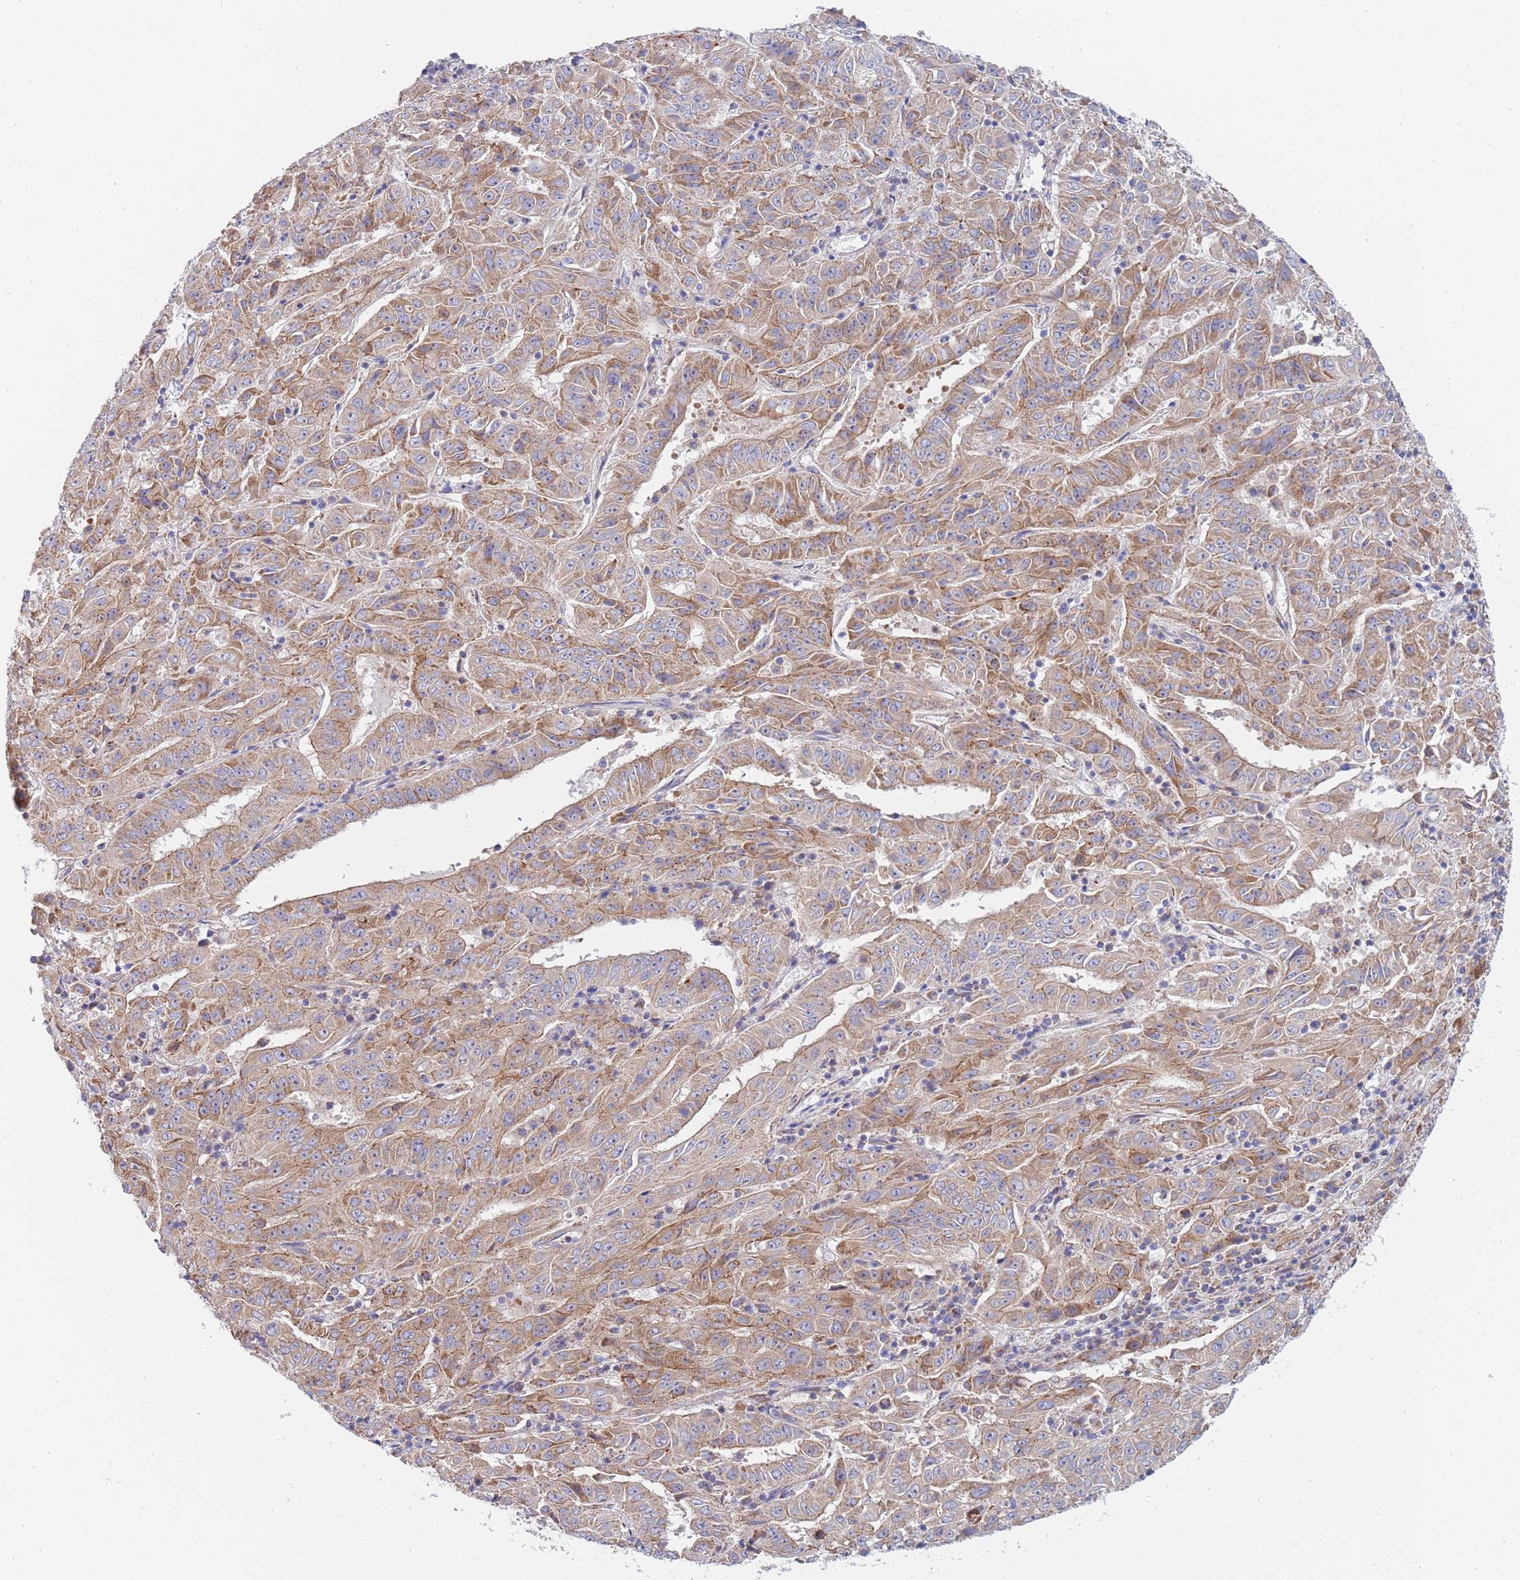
{"staining": {"intensity": "moderate", "quantity": "25%-75%", "location": "cytoplasmic/membranous"}, "tissue": "pancreatic cancer", "cell_type": "Tumor cells", "image_type": "cancer", "snomed": [{"axis": "morphology", "description": "Adenocarcinoma, NOS"}, {"axis": "topography", "description": "Pancreas"}], "caption": "Protein analysis of adenocarcinoma (pancreatic) tissue displays moderate cytoplasmic/membranous staining in about 25%-75% of tumor cells.", "gene": "PWWP3A", "patient": {"sex": "male", "age": 63}}